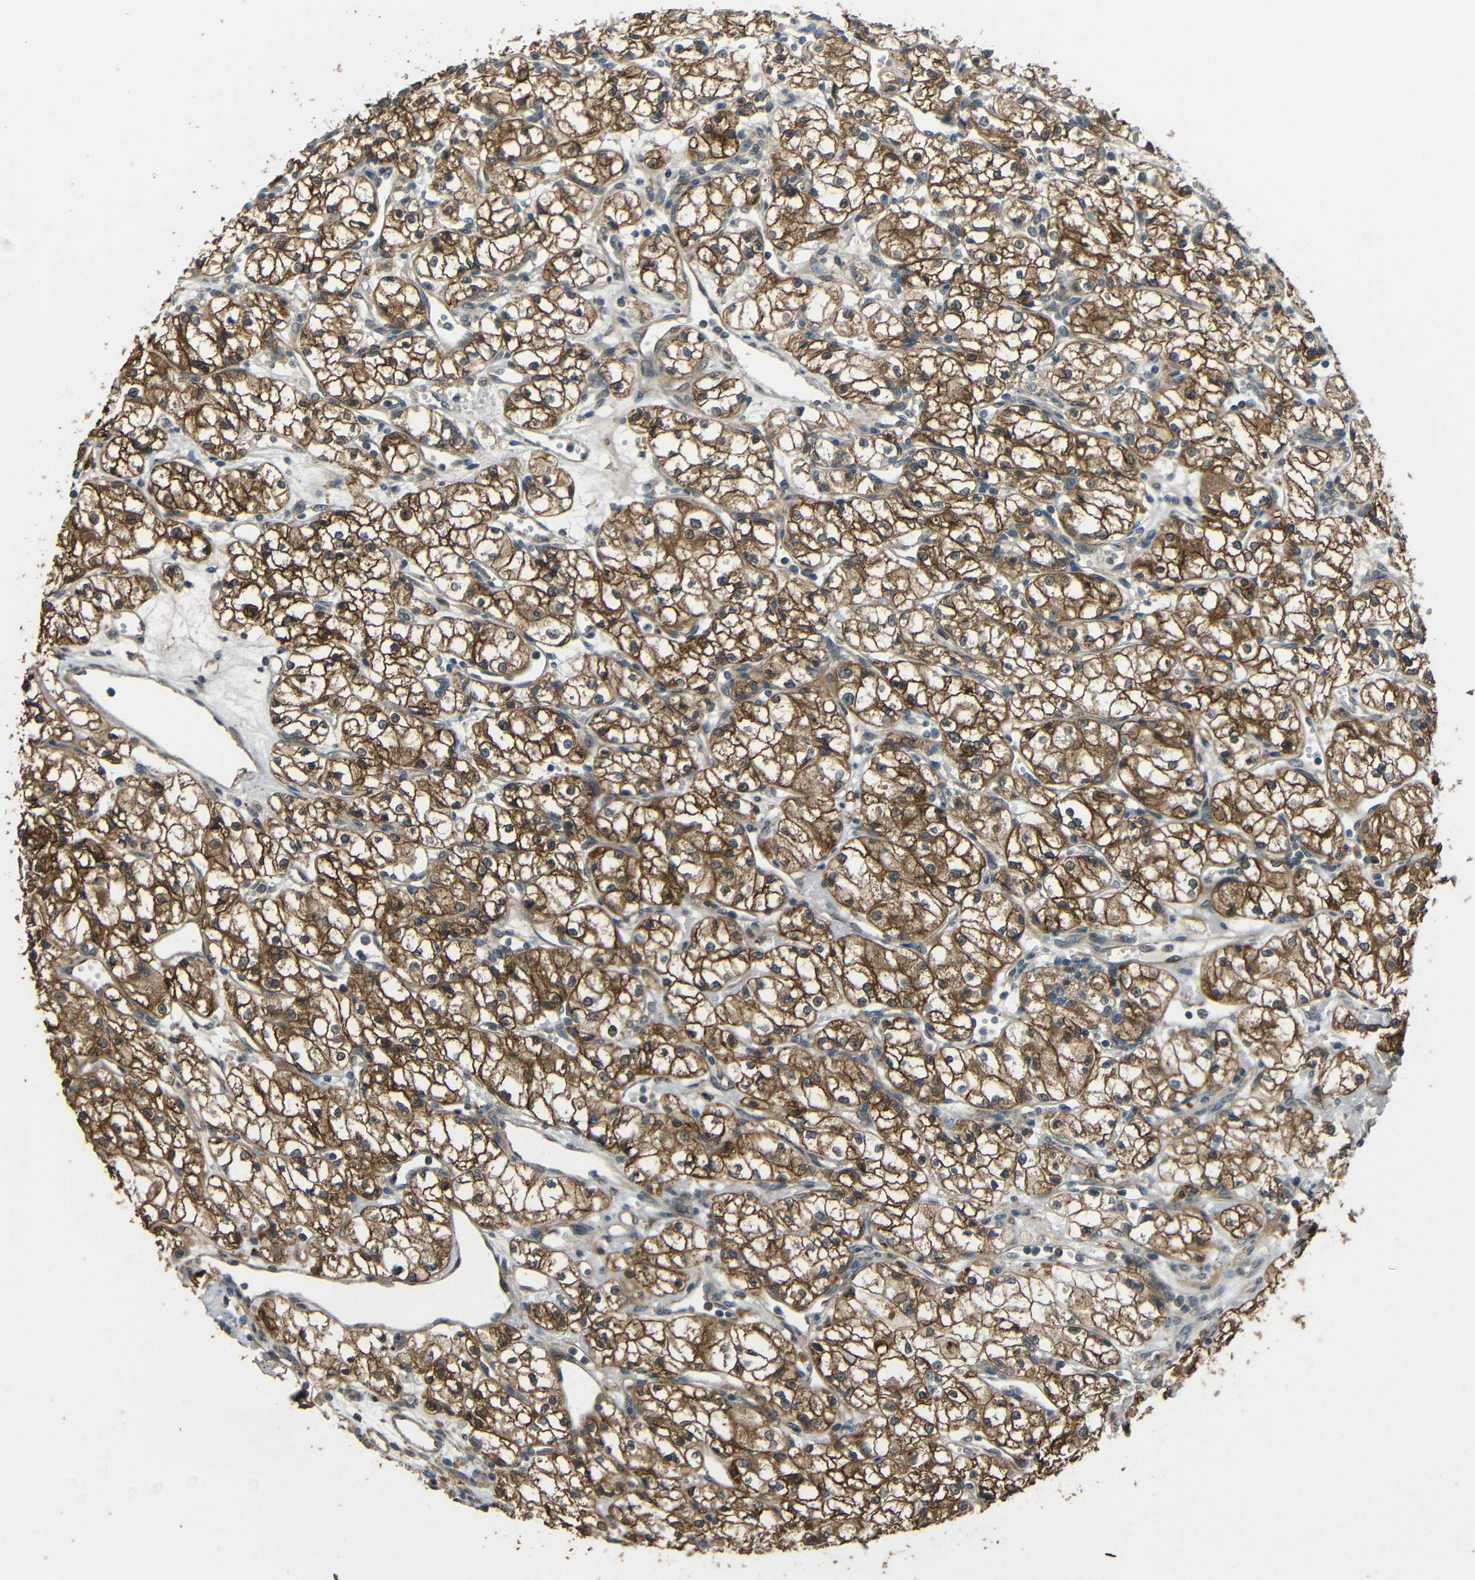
{"staining": {"intensity": "strong", "quantity": ">75%", "location": "cytoplasmic/membranous"}, "tissue": "renal cancer", "cell_type": "Tumor cells", "image_type": "cancer", "snomed": [{"axis": "morphology", "description": "Normal tissue, NOS"}, {"axis": "morphology", "description": "Adenocarcinoma, NOS"}, {"axis": "topography", "description": "Kidney"}], "caption": "Strong cytoplasmic/membranous positivity is seen in approximately >75% of tumor cells in adenocarcinoma (renal).", "gene": "ACACA", "patient": {"sex": "male", "age": 59}}